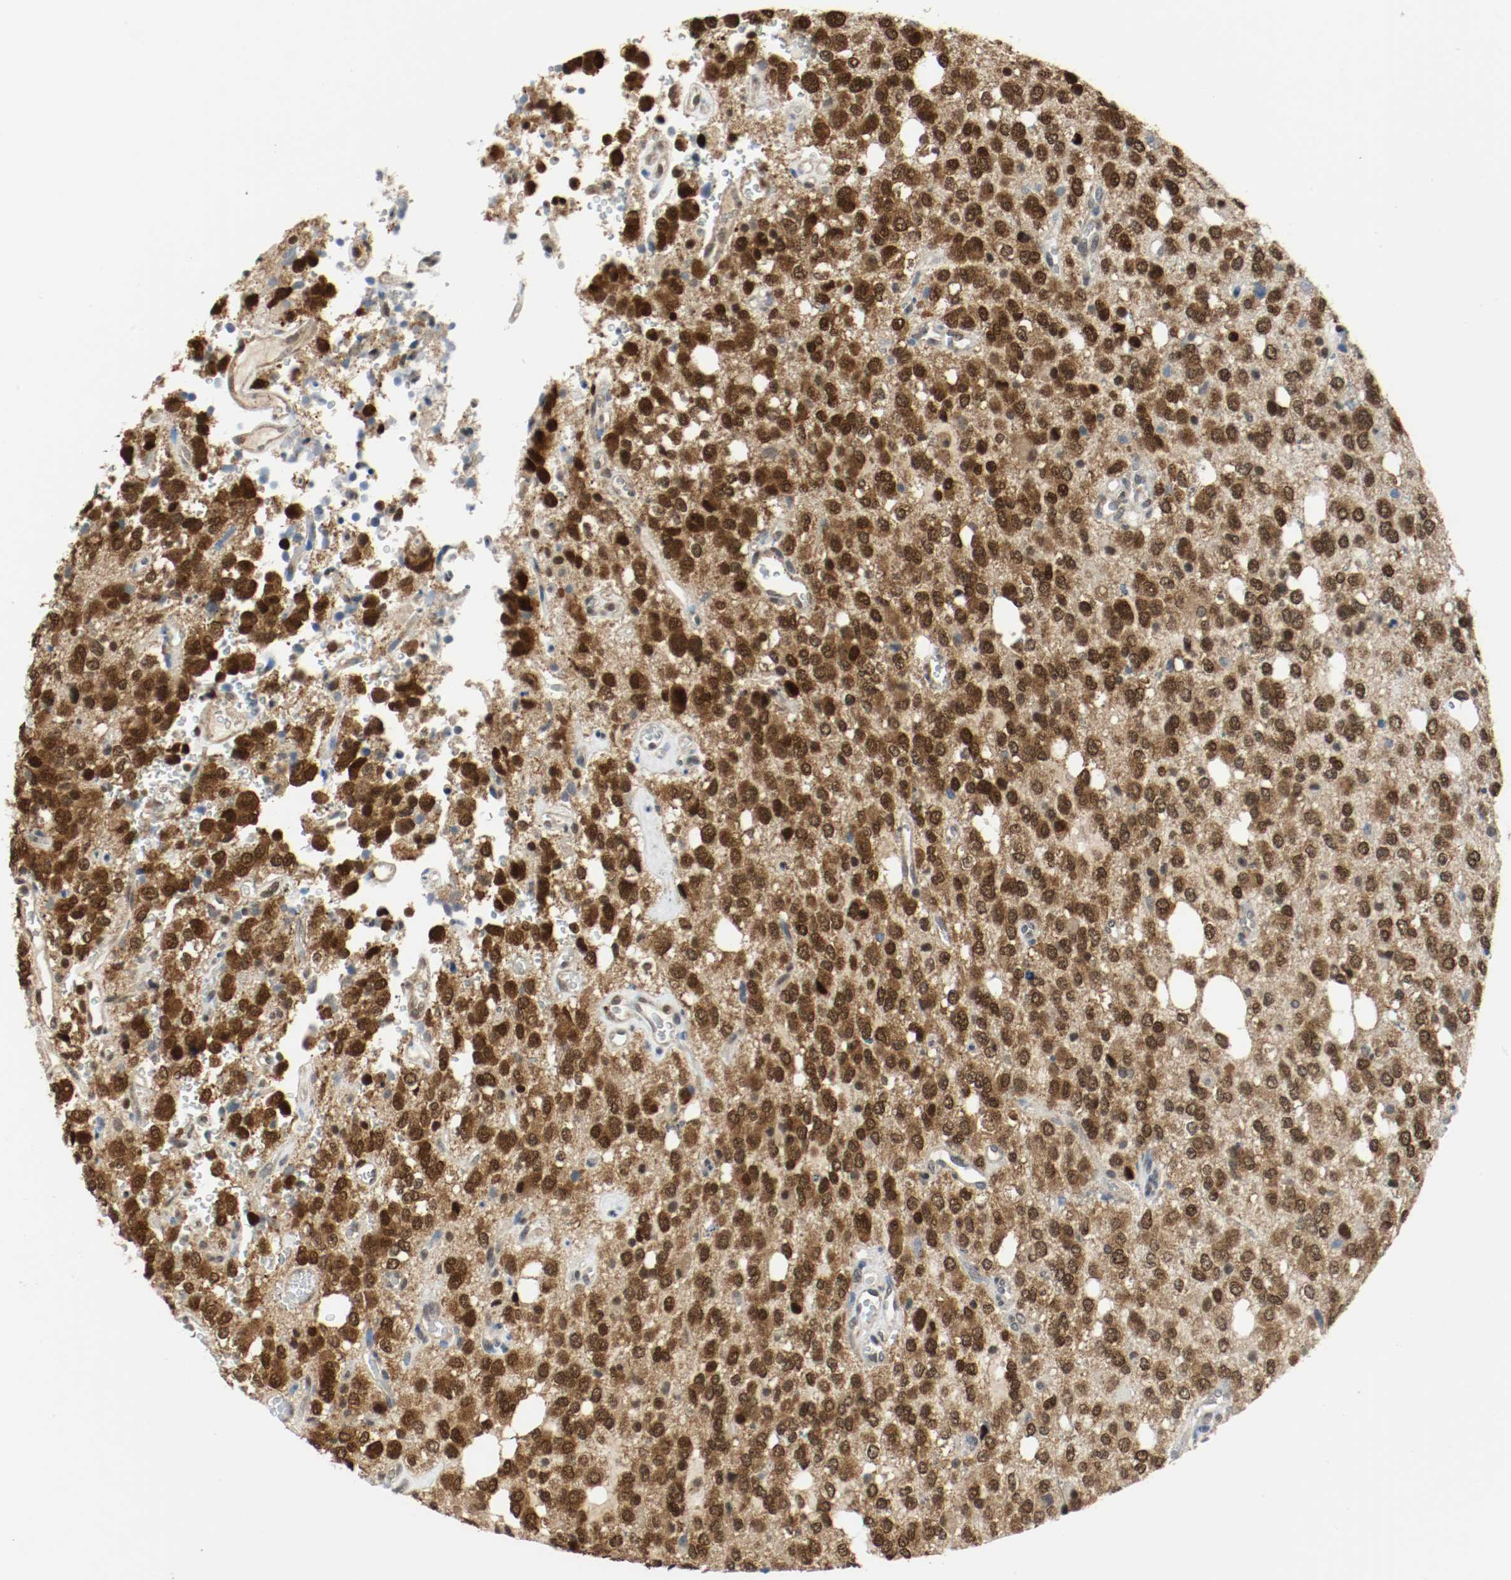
{"staining": {"intensity": "strong", "quantity": ">75%", "location": "cytoplasmic/membranous,nuclear"}, "tissue": "glioma", "cell_type": "Tumor cells", "image_type": "cancer", "snomed": [{"axis": "morphology", "description": "Glioma, malignant, High grade"}, {"axis": "topography", "description": "Brain"}], "caption": "Malignant glioma (high-grade) was stained to show a protein in brown. There is high levels of strong cytoplasmic/membranous and nuclear positivity in about >75% of tumor cells.", "gene": "PPME1", "patient": {"sex": "male", "age": 47}}